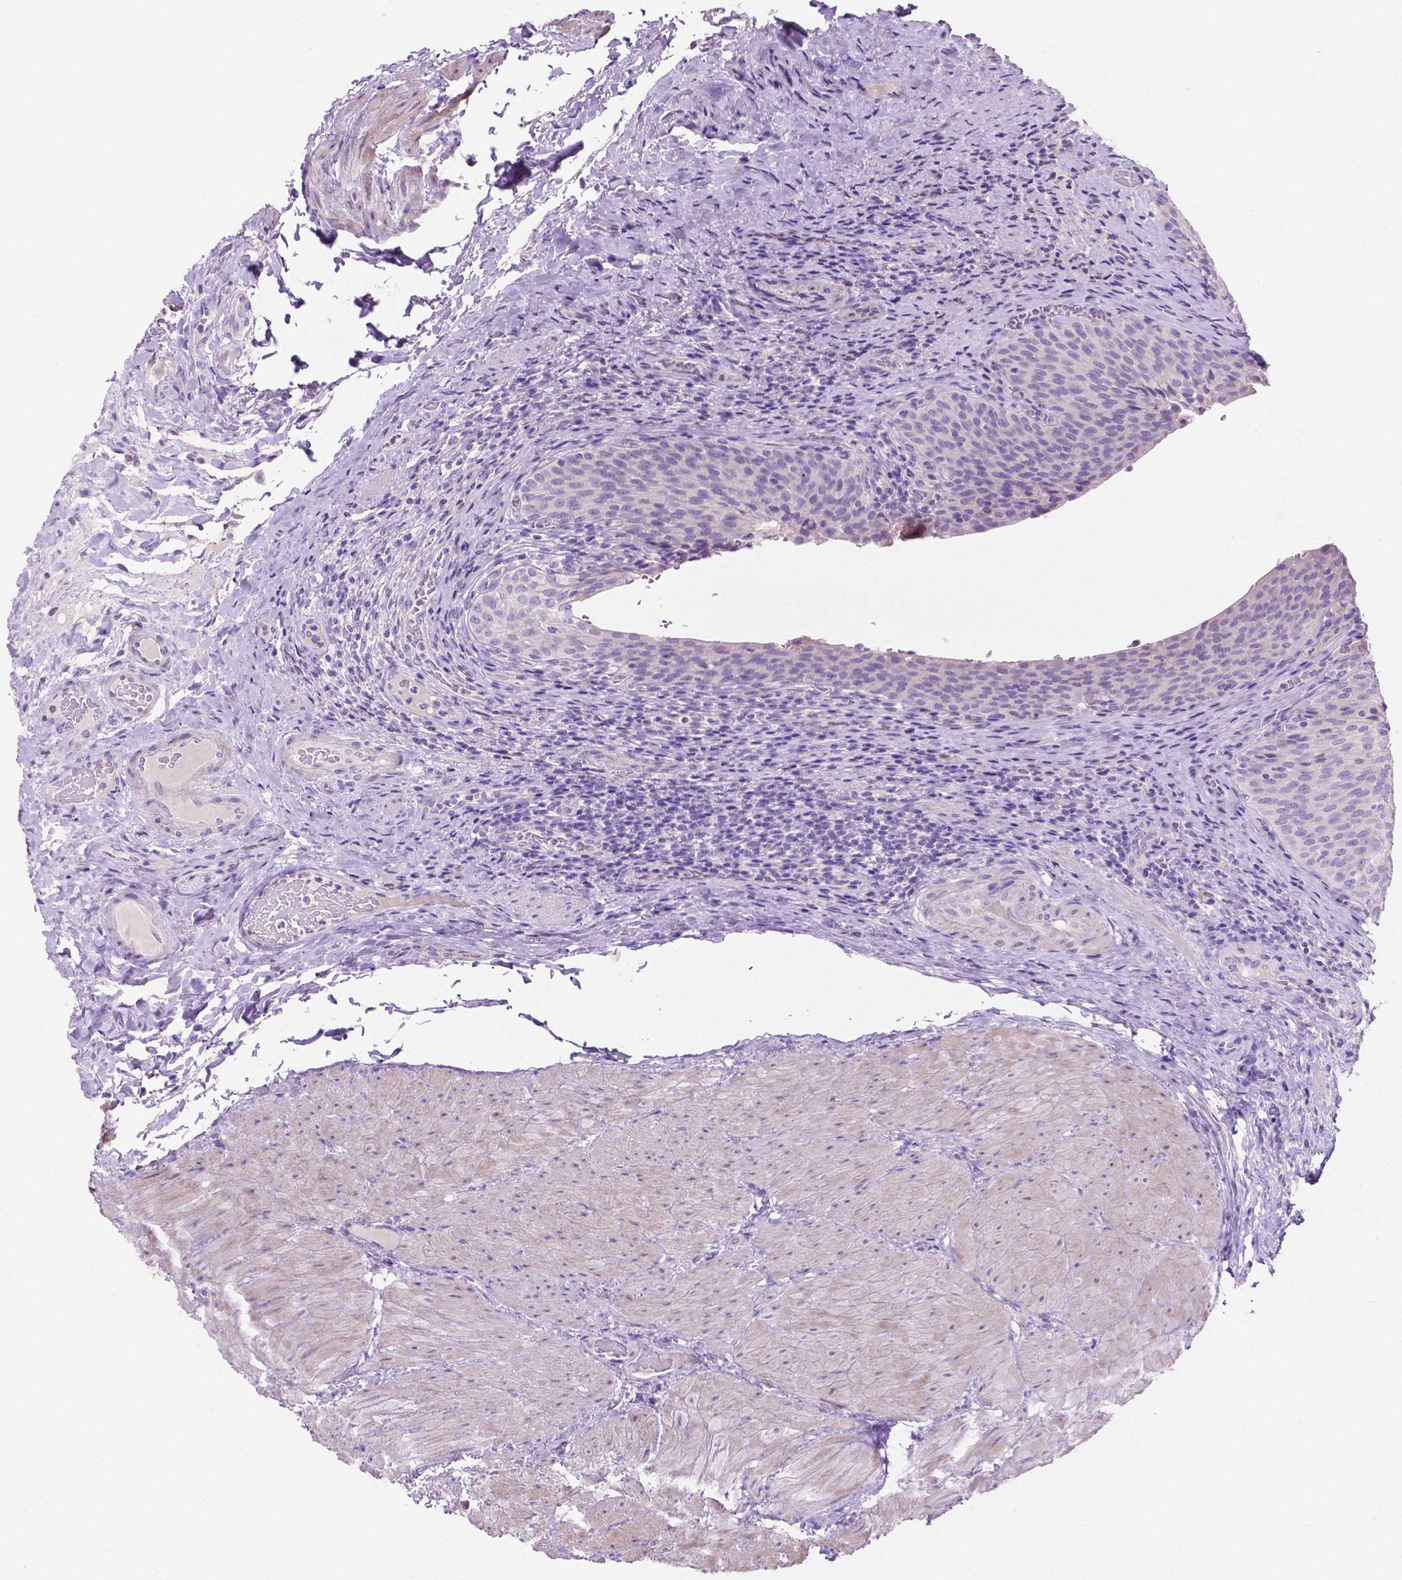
{"staining": {"intensity": "negative", "quantity": "none", "location": "none"}, "tissue": "urinary bladder", "cell_type": "Urothelial cells", "image_type": "normal", "snomed": [{"axis": "morphology", "description": "Normal tissue, NOS"}, {"axis": "topography", "description": "Urinary bladder"}, {"axis": "topography", "description": "Peripheral nerve tissue"}], "caption": "DAB immunohistochemical staining of benign urinary bladder reveals no significant positivity in urothelial cells.", "gene": "CLDN17", "patient": {"sex": "male", "age": 66}}